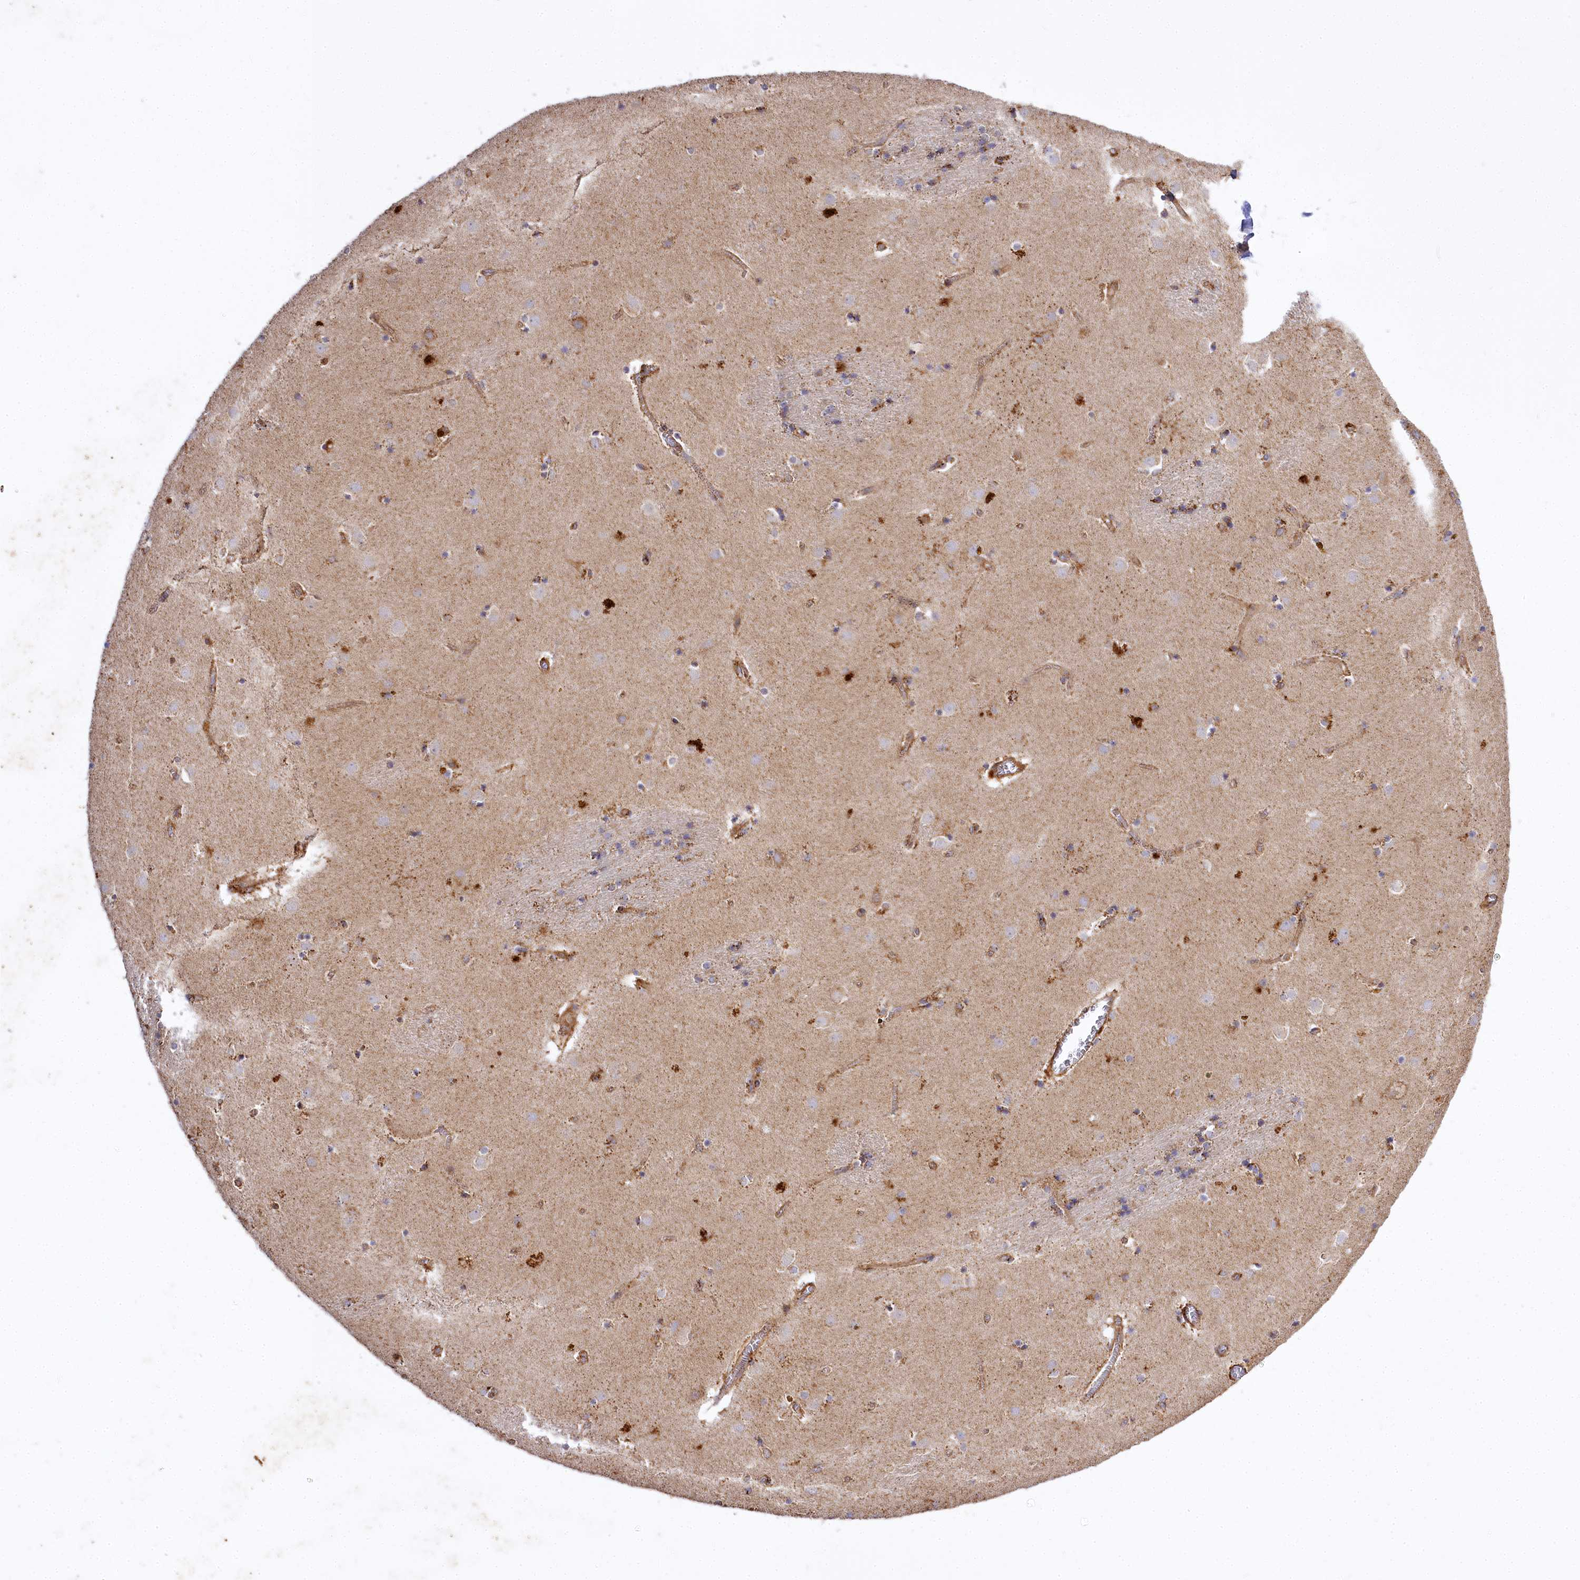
{"staining": {"intensity": "moderate", "quantity": "<25%", "location": "cytoplasmic/membranous"}, "tissue": "caudate", "cell_type": "Glial cells", "image_type": "normal", "snomed": [{"axis": "morphology", "description": "Normal tissue, NOS"}, {"axis": "topography", "description": "Lateral ventricle wall"}], "caption": "Immunohistochemical staining of benign human caudate shows moderate cytoplasmic/membranous protein expression in approximately <25% of glial cells. The protein is shown in brown color, while the nuclei are stained blue.", "gene": "CARD19", "patient": {"sex": "male", "age": 70}}